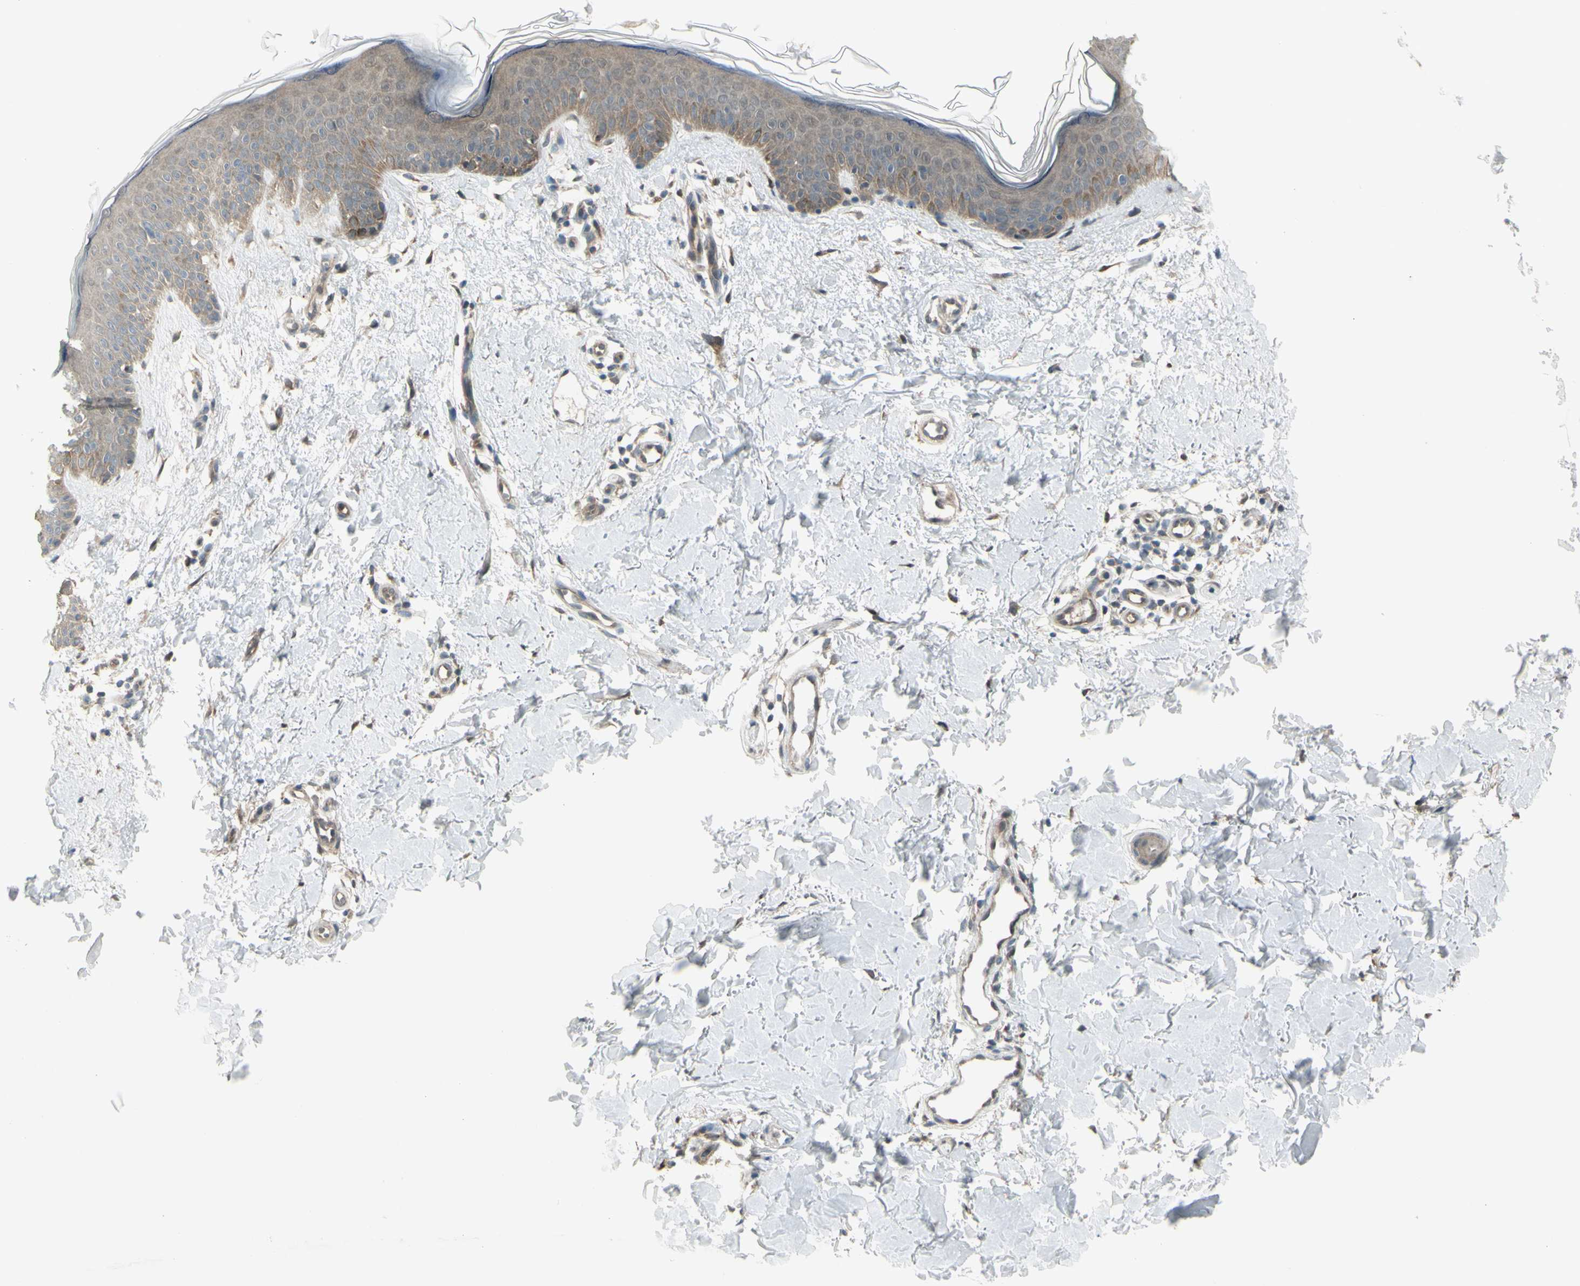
{"staining": {"intensity": "weak", "quantity": ">75%", "location": "cytoplasmic/membranous"}, "tissue": "skin", "cell_type": "Fibroblasts", "image_type": "normal", "snomed": [{"axis": "morphology", "description": "Normal tissue, NOS"}, {"axis": "topography", "description": "Skin"}], "caption": "Immunohistochemical staining of normal human skin shows weak cytoplasmic/membranous protein expression in about >75% of fibroblasts.", "gene": "NAXD", "patient": {"sex": "female", "age": 56}}